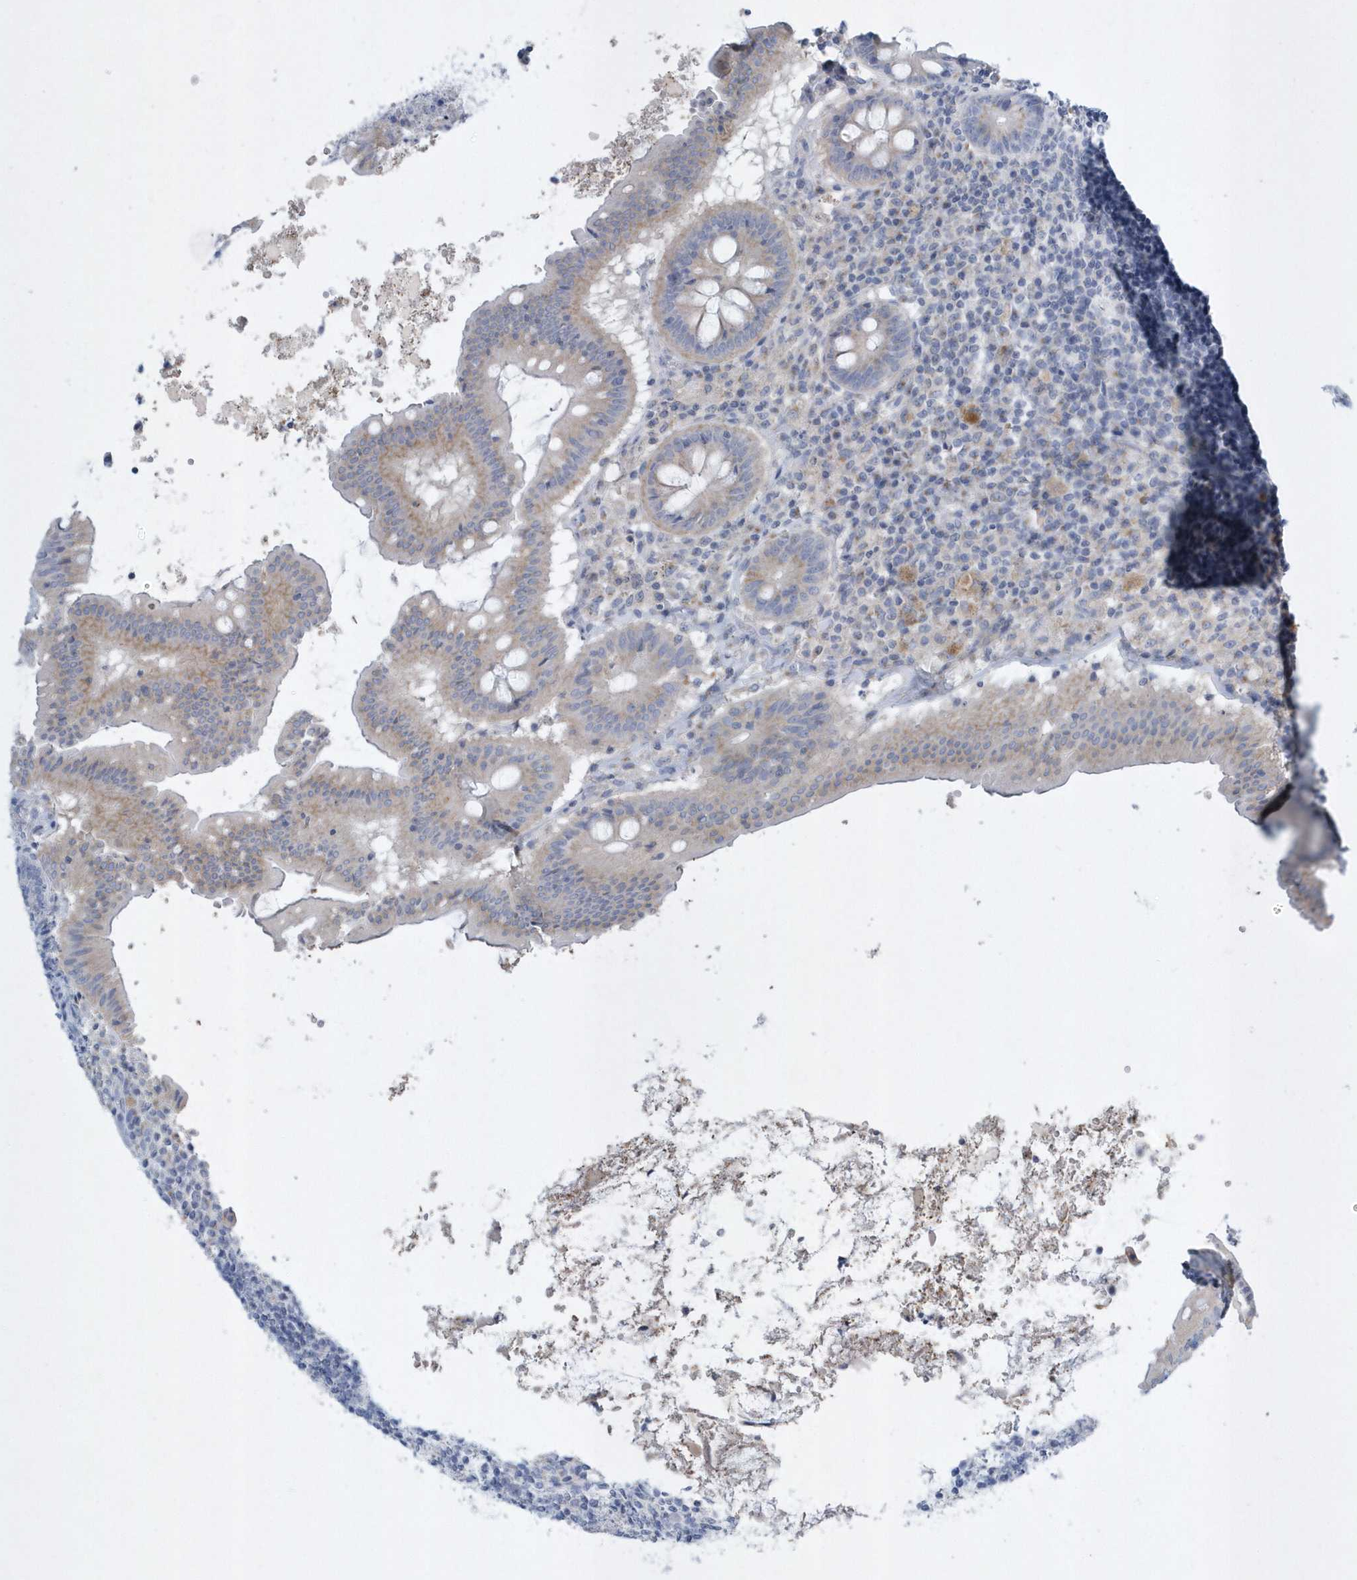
{"staining": {"intensity": "weak", "quantity": "25%-75%", "location": "cytoplasmic/membranous"}, "tissue": "appendix", "cell_type": "Glandular cells", "image_type": "normal", "snomed": [{"axis": "morphology", "description": "Normal tissue, NOS"}, {"axis": "topography", "description": "Appendix"}], "caption": "This is an image of immunohistochemistry (IHC) staining of normal appendix, which shows weak staining in the cytoplasmic/membranous of glandular cells.", "gene": "SPATA18", "patient": {"sex": "female", "age": 54}}